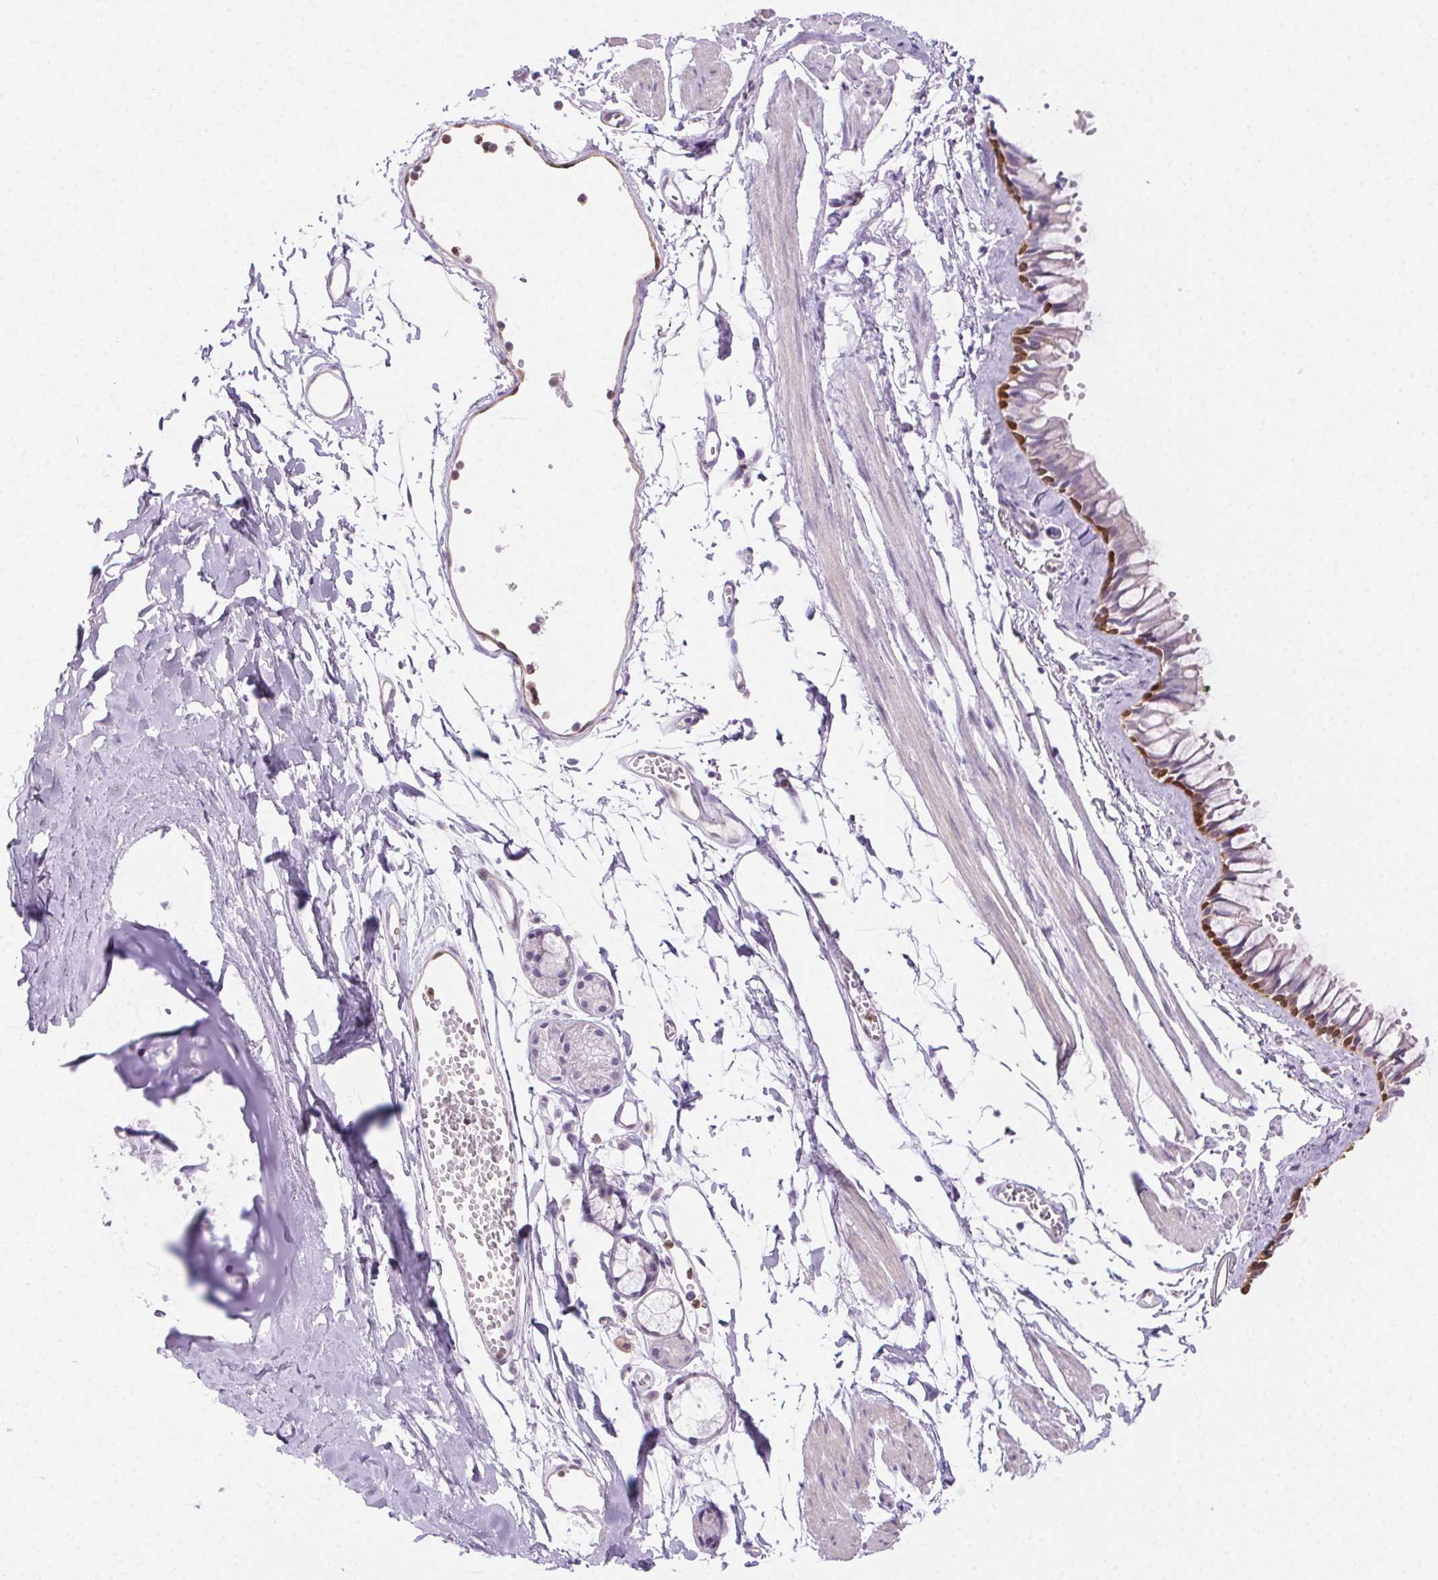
{"staining": {"intensity": "strong", "quantity": "25%-75%", "location": "cytoplasmic/membranous,nuclear"}, "tissue": "bronchus", "cell_type": "Respiratory epithelial cells", "image_type": "normal", "snomed": [{"axis": "morphology", "description": "Normal tissue, NOS"}, {"axis": "topography", "description": "Cartilage tissue"}, {"axis": "topography", "description": "Bronchus"}], "caption": "The histopathology image demonstrates staining of normal bronchus, revealing strong cytoplasmic/membranous,nuclear protein positivity (brown color) within respiratory epithelial cells.", "gene": "TMEM45A", "patient": {"sex": "female", "age": 59}}